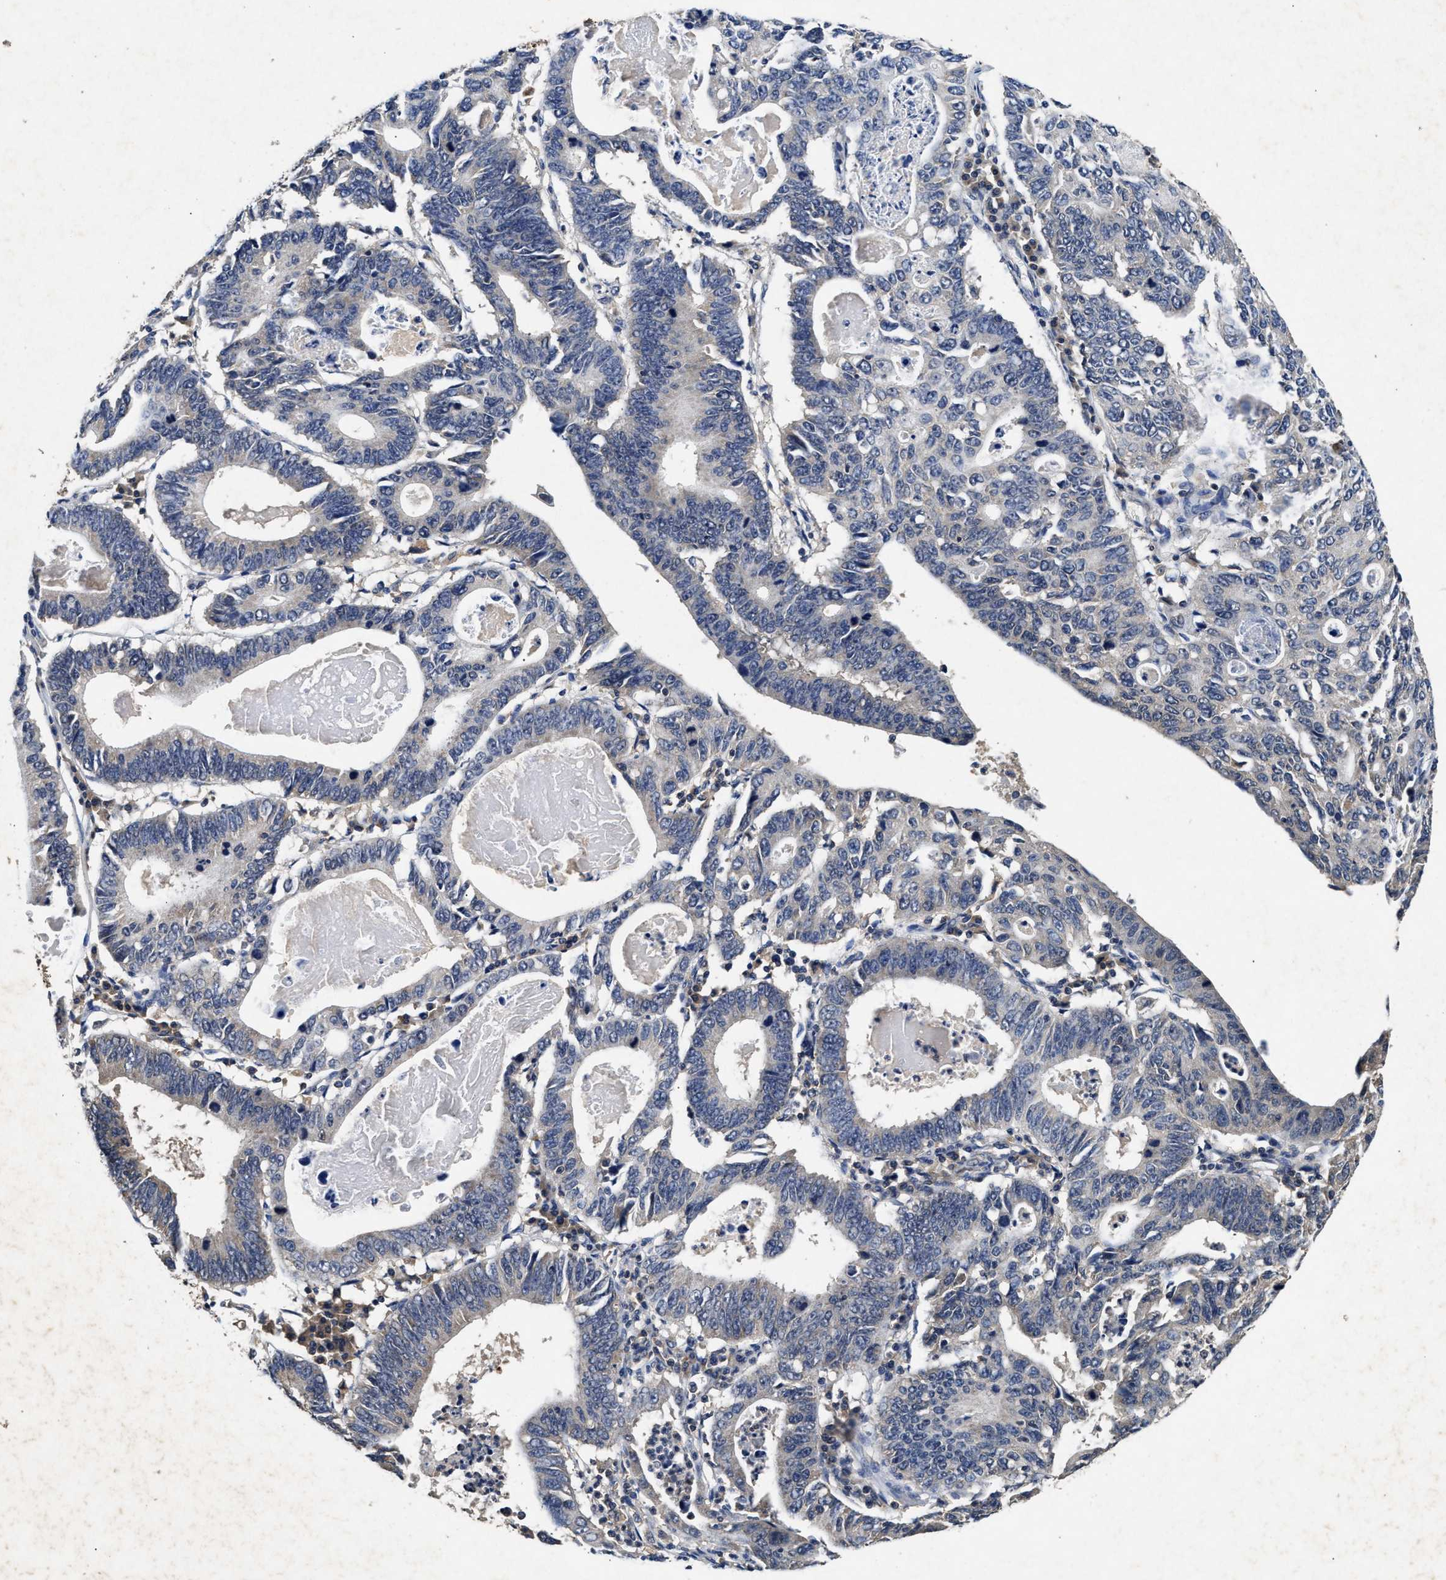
{"staining": {"intensity": "negative", "quantity": "none", "location": "none"}, "tissue": "stomach cancer", "cell_type": "Tumor cells", "image_type": "cancer", "snomed": [{"axis": "morphology", "description": "Adenocarcinoma, NOS"}, {"axis": "topography", "description": "Stomach"}], "caption": "Adenocarcinoma (stomach) stained for a protein using immunohistochemistry (IHC) exhibits no positivity tumor cells.", "gene": "PDAP1", "patient": {"sex": "male", "age": 59}}